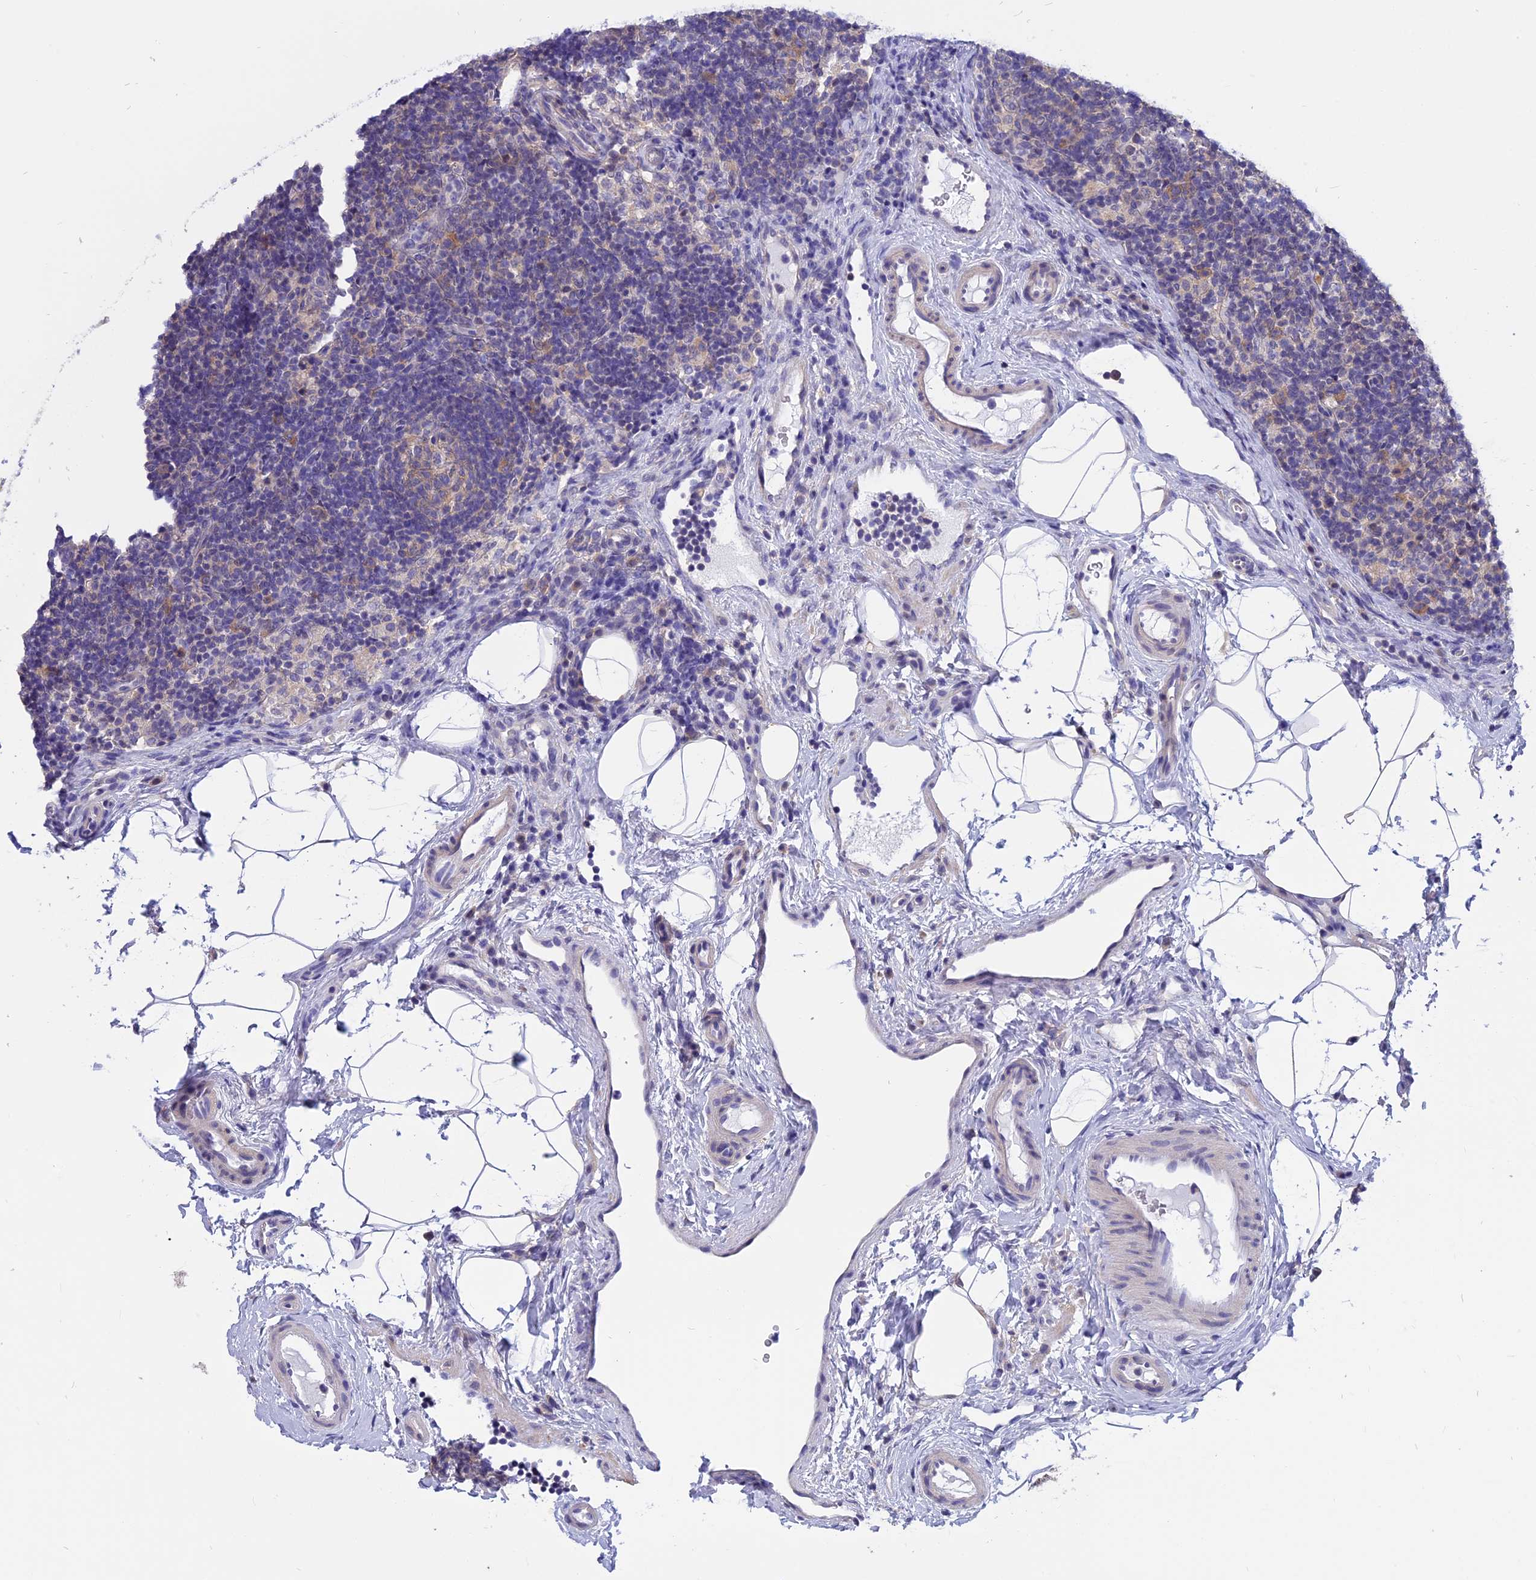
{"staining": {"intensity": "weak", "quantity": "<25%", "location": "cytoplasmic/membranous"}, "tissue": "lymph node", "cell_type": "Germinal center cells", "image_type": "normal", "snomed": [{"axis": "morphology", "description": "Normal tissue, NOS"}, {"axis": "topography", "description": "Lymph node"}], "caption": "Histopathology image shows no protein staining in germinal center cells of unremarkable lymph node.", "gene": "STUB1", "patient": {"sex": "female", "age": 22}}